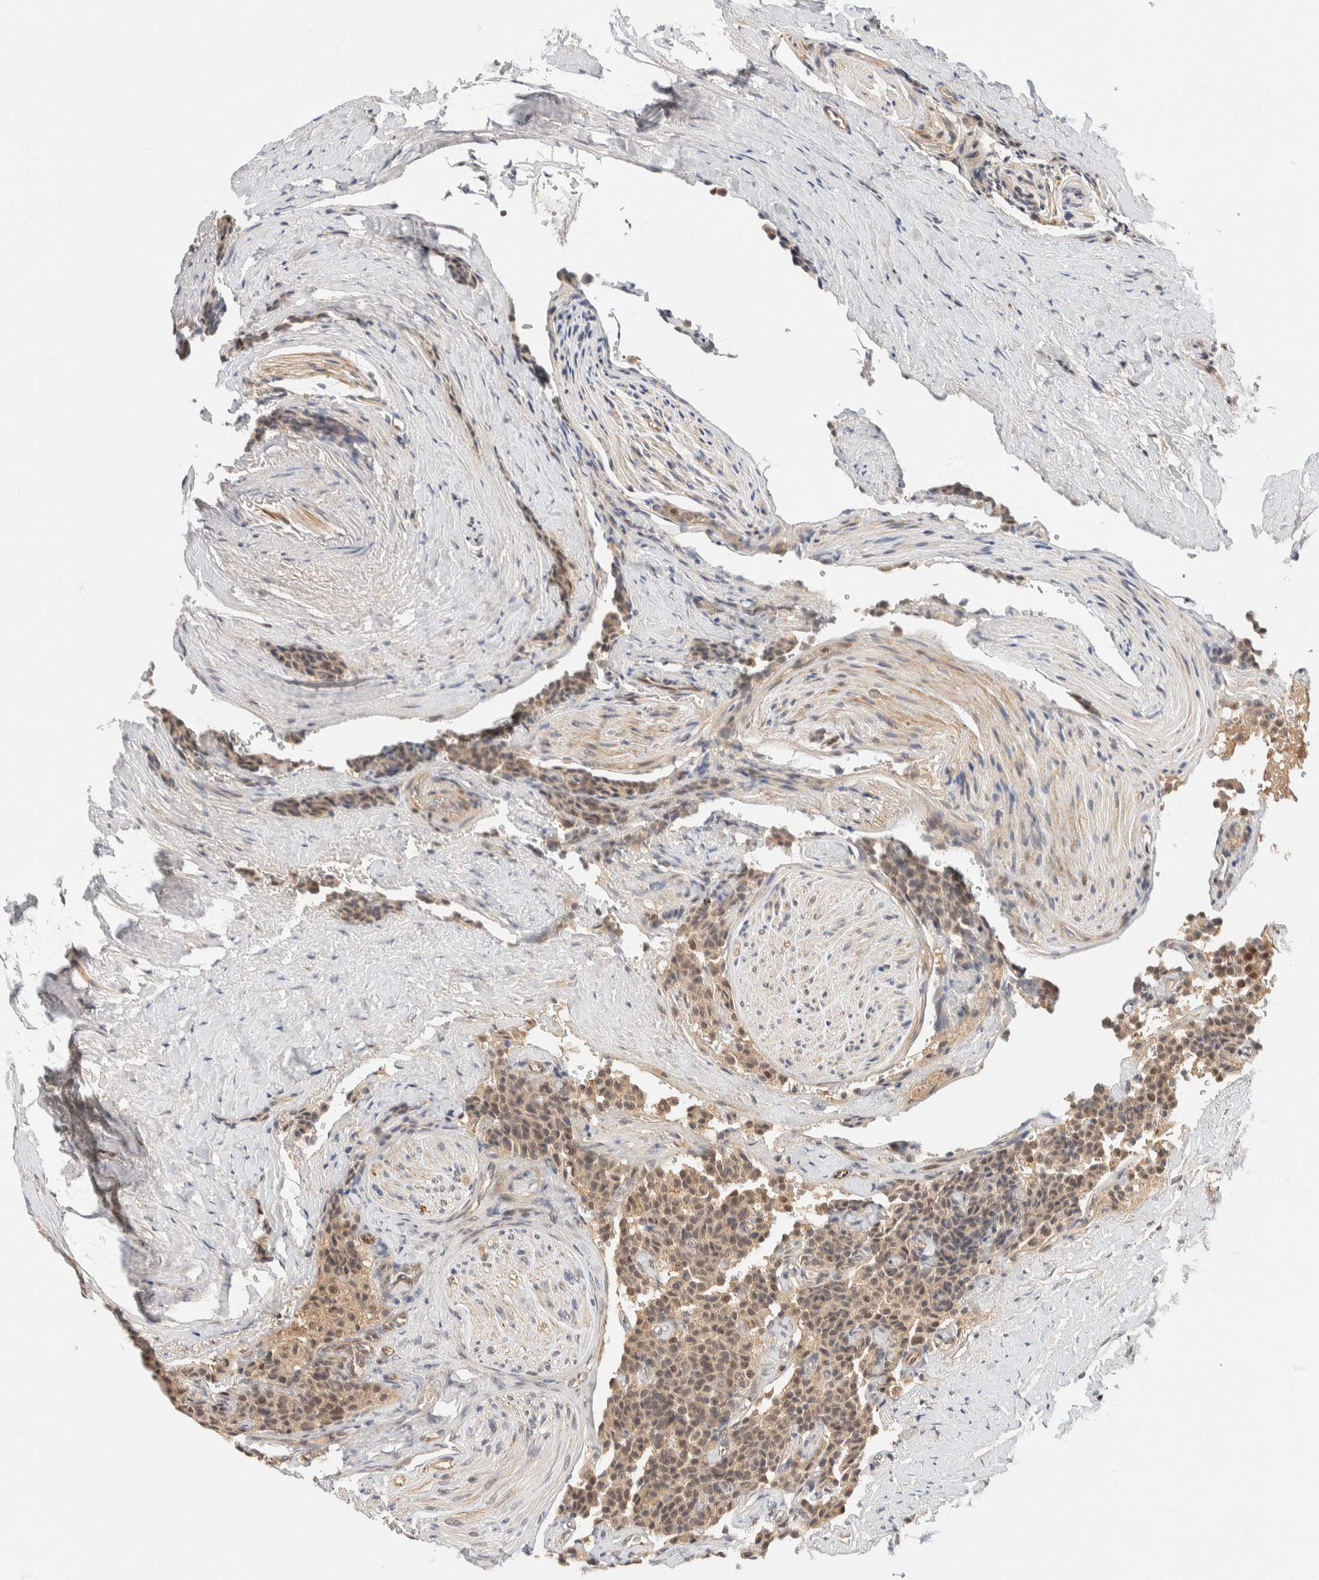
{"staining": {"intensity": "weak", "quantity": ">75%", "location": "cytoplasmic/membranous"}, "tissue": "carcinoid", "cell_type": "Tumor cells", "image_type": "cancer", "snomed": [{"axis": "morphology", "description": "Carcinoid, malignant, NOS"}, {"axis": "topography", "description": "Colon"}], "caption": "An IHC image of tumor tissue is shown. Protein staining in brown shows weak cytoplasmic/membranous positivity in carcinoid (malignant) within tumor cells.", "gene": "C8orf76", "patient": {"sex": "female", "age": 61}}